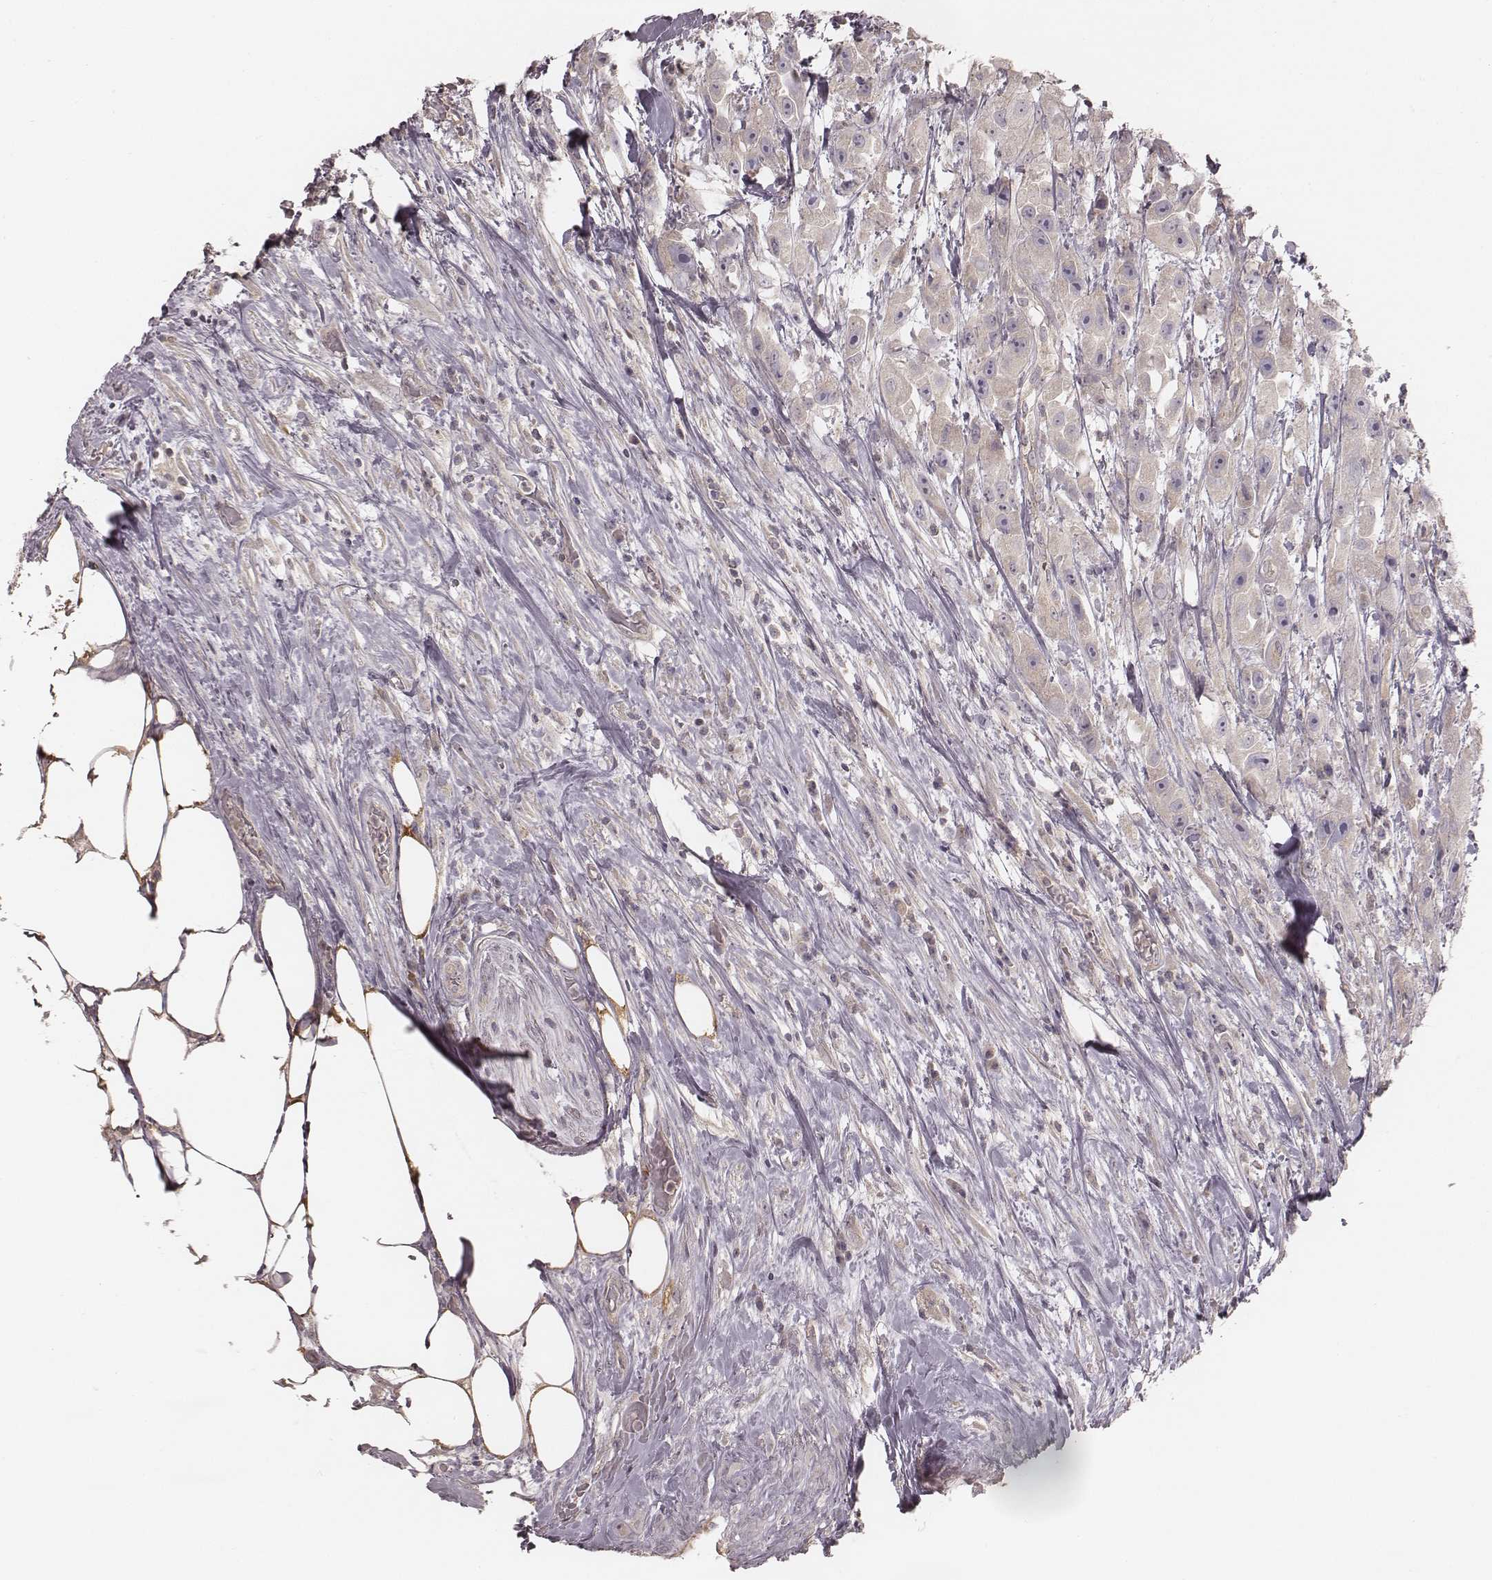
{"staining": {"intensity": "negative", "quantity": "none", "location": "none"}, "tissue": "urothelial cancer", "cell_type": "Tumor cells", "image_type": "cancer", "snomed": [{"axis": "morphology", "description": "Urothelial carcinoma, High grade"}, {"axis": "topography", "description": "Urinary bladder"}], "caption": "Urothelial cancer stained for a protein using IHC shows no positivity tumor cells.", "gene": "TDRD5", "patient": {"sex": "male", "age": 79}}